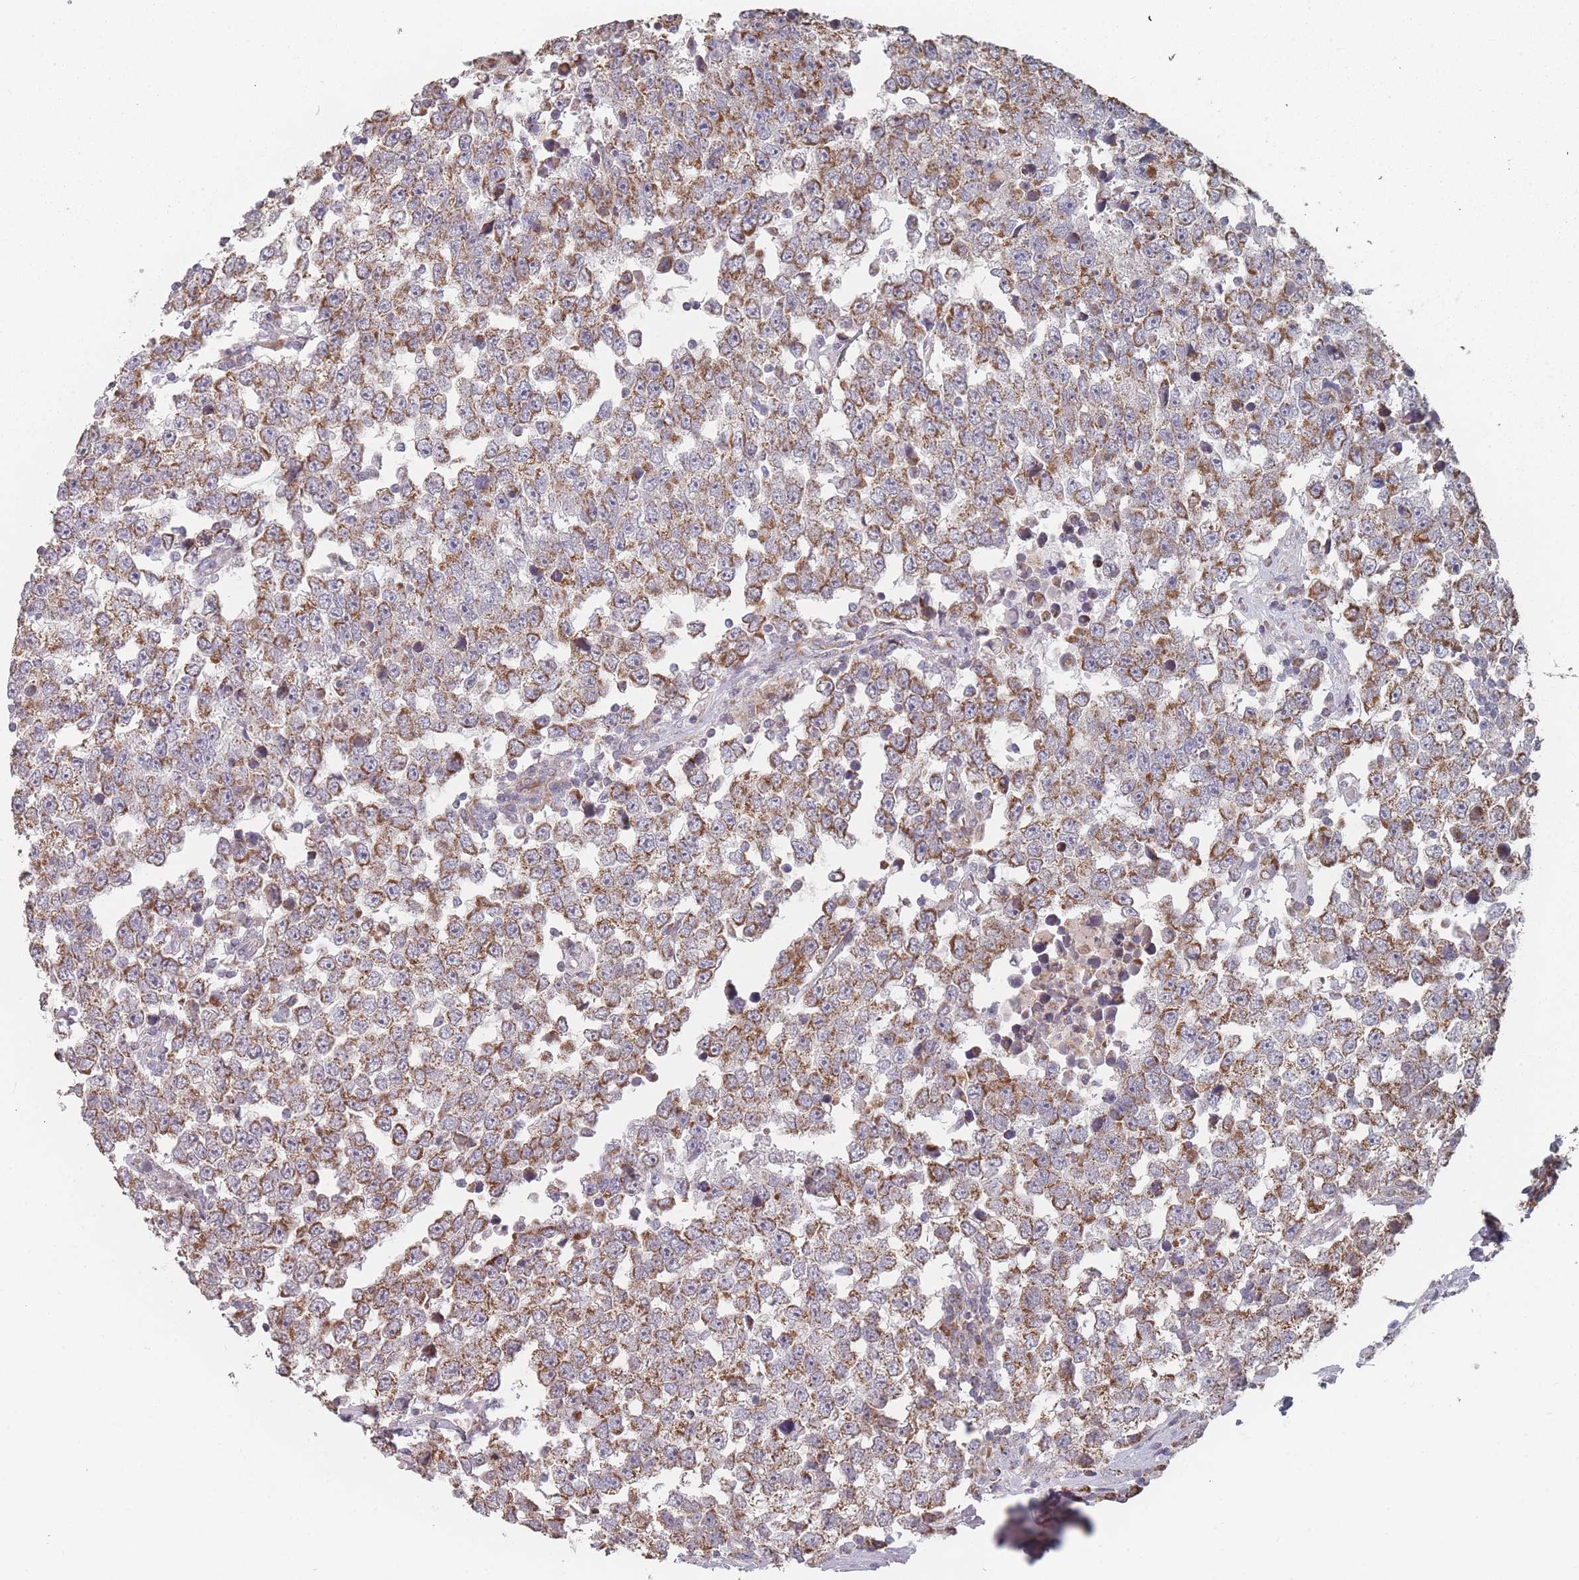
{"staining": {"intensity": "moderate", "quantity": ">75%", "location": "cytoplasmic/membranous"}, "tissue": "testis cancer", "cell_type": "Tumor cells", "image_type": "cancer", "snomed": [{"axis": "morphology", "description": "Seminoma, NOS"}, {"axis": "morphology", "description": "Carcinoma, Embryonal, NOS"}, {"axis": "topography", "description": "Testis"}], "caption": "Testis cancer (embryonal carcinoma) tissue shows moderate cytoplasmic/membranous staining in approximately >75% of tumor cells, visualized by immunohistochemistry. (DAB (3,3'-diaminobenzidine) IHC, brown staining for protein, blue staining for nuclei).", "gene": "PSMB3", "patient": {"sex": "male", "age": 28}}